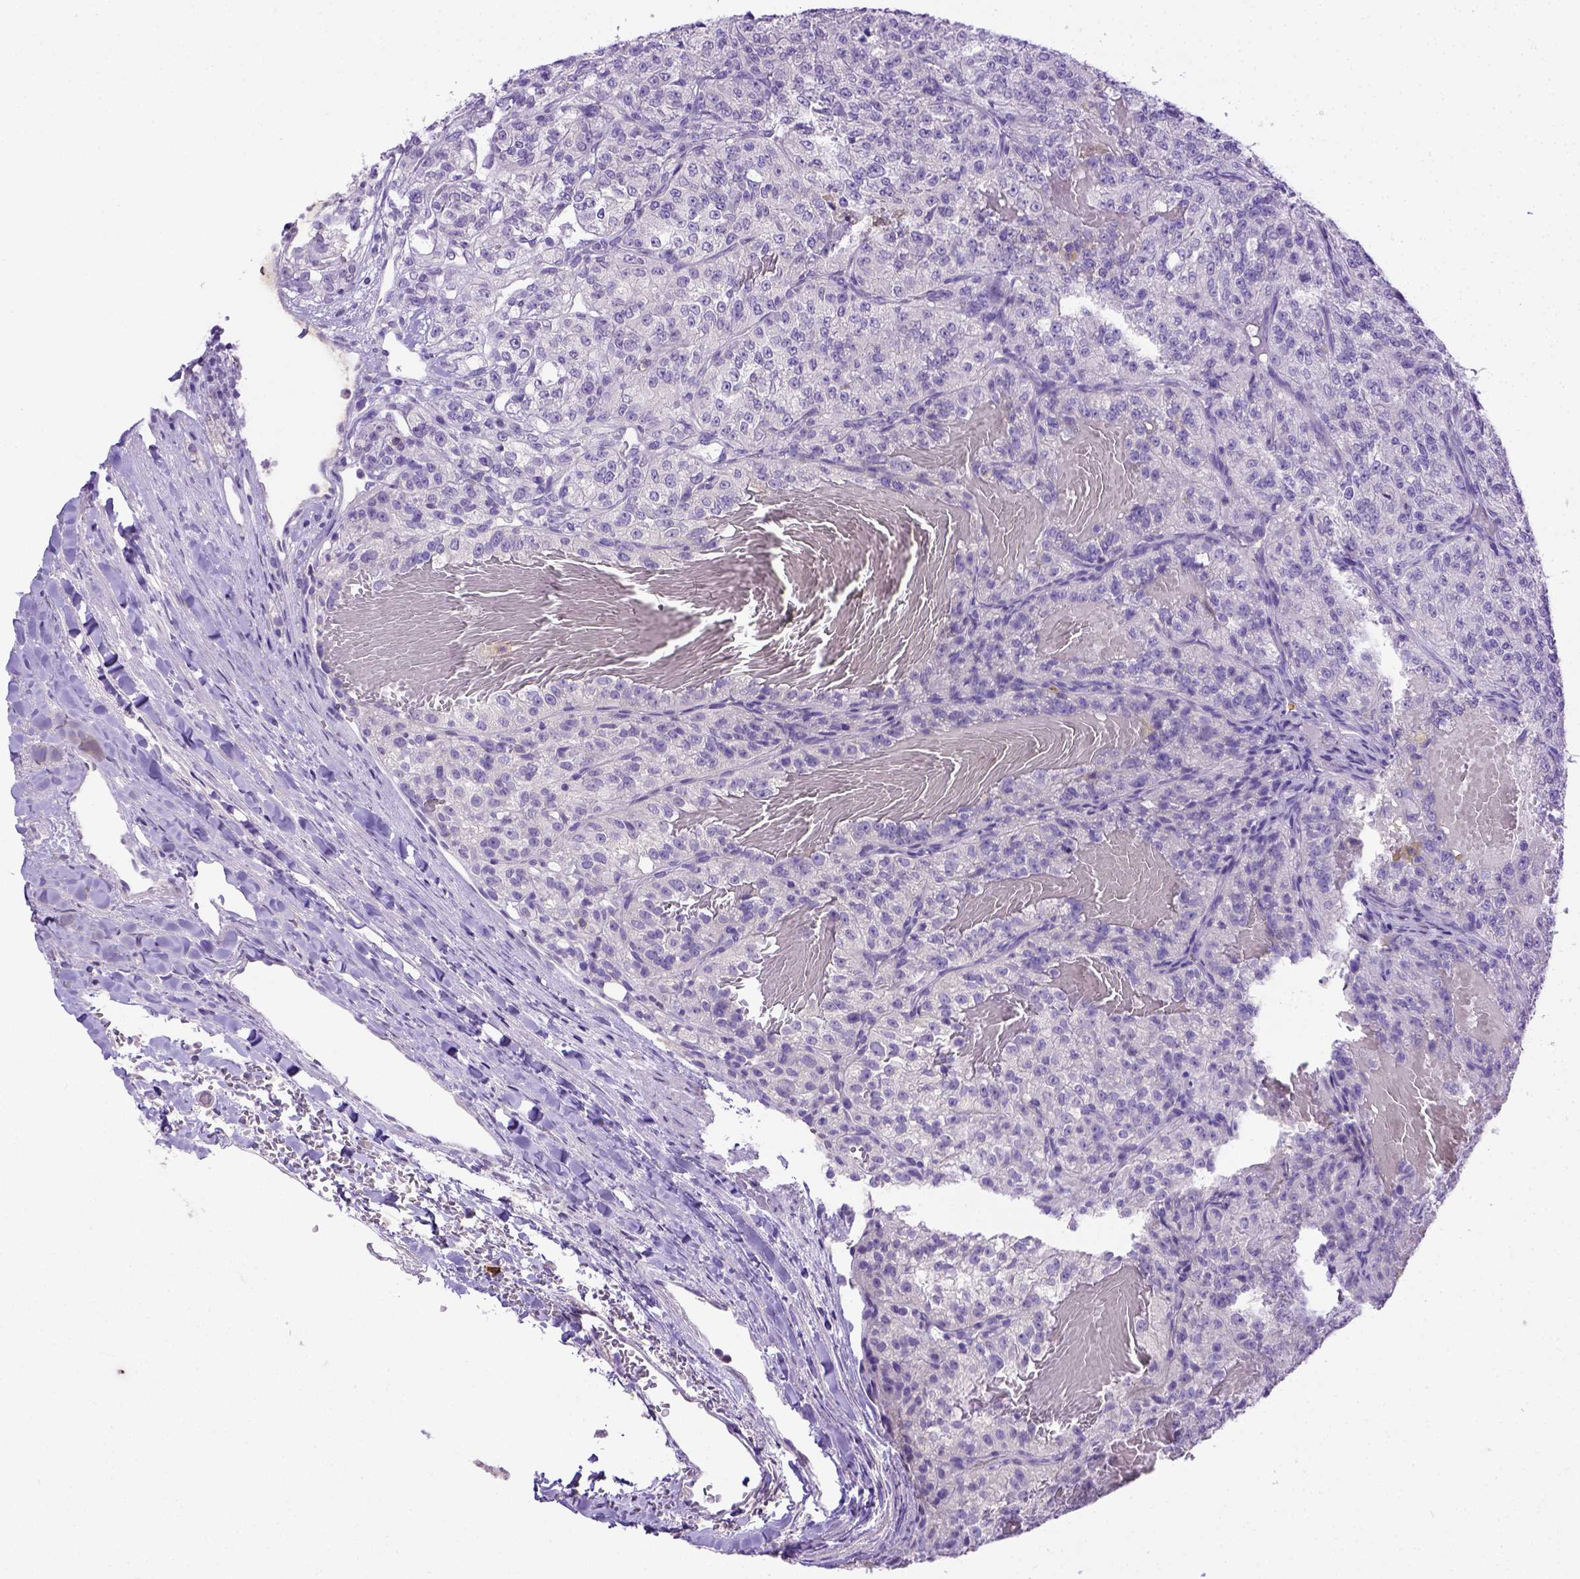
{"staining": {"intensity": "negative", "quantity": "none", "location": "none"}, "tissue": "renal cancer", "cell_type": "Tumor cells", "image_type": "cancer", "snomed": [{"axis": "morphology", "description": "Adenocarcinoma, NOS"}, {"axis": "topography", "description": "Kidney"}], "caption": "A high-resolution micrograph shows immunohistochemistry staining of adenocarcinoma (renal), which shows no significant expression in tumor cells.", "gene": "B3GAT1", "patient": {"sex": "female", "age": 63}}